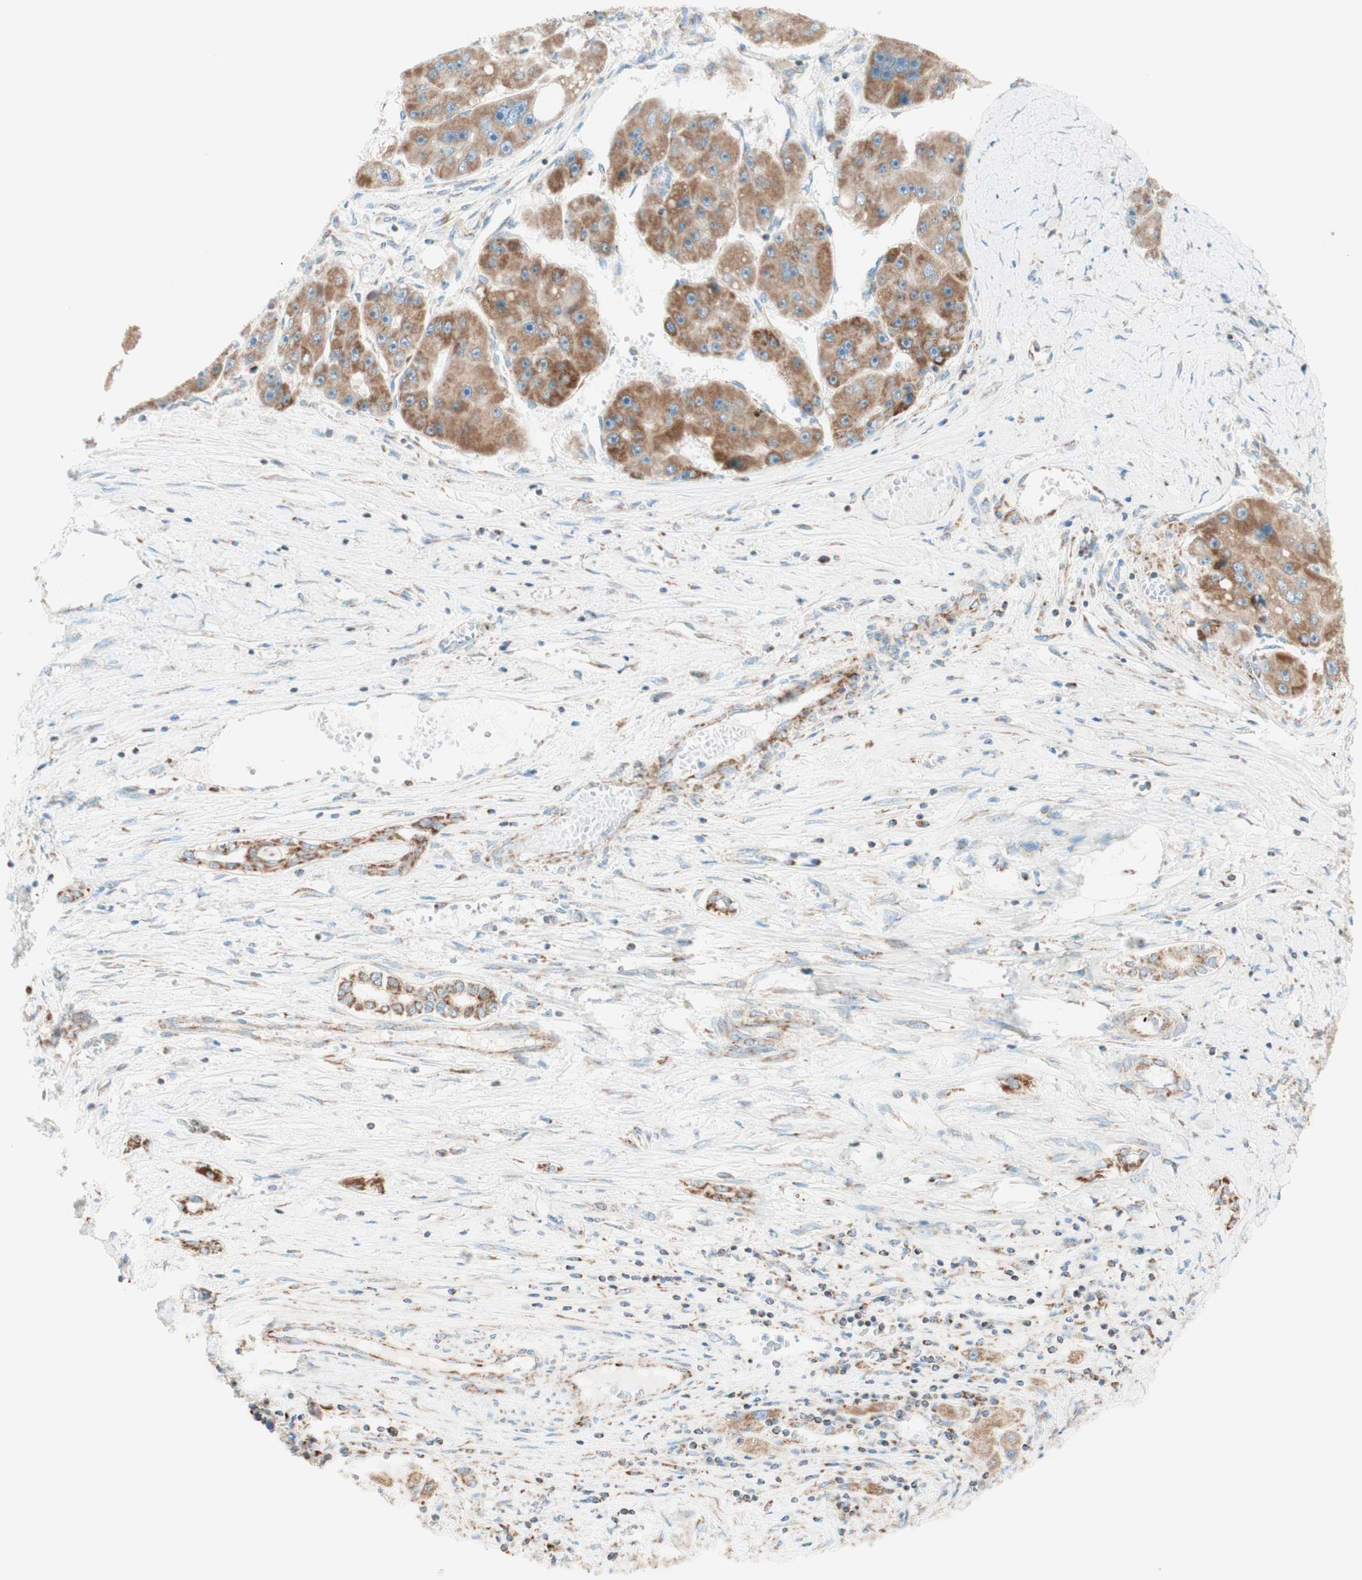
{"staining": {"intensity": "moderate", "quantity": ">75%", "location": "cytoplasmic/membranous"}, "tissue": "liver cancer", "cell_type": "Tumor cells", "image_type": "cancer", "snomed": [{"axis": "morphology", "description": "Carcinoma, Hepatocellular, NOS"}, {"axis": "topography", "description": "Liver"}], "caption": "A brown stain labels moderate cytoplasmic/membranous positivity of a protein in liver hepatocellular carcinoma tumor cells. (DAB = brown stain, brightfield microscopy at high magnification).", "gene": "TOMM20", "patient": {"sex": "female", "age": 61}}